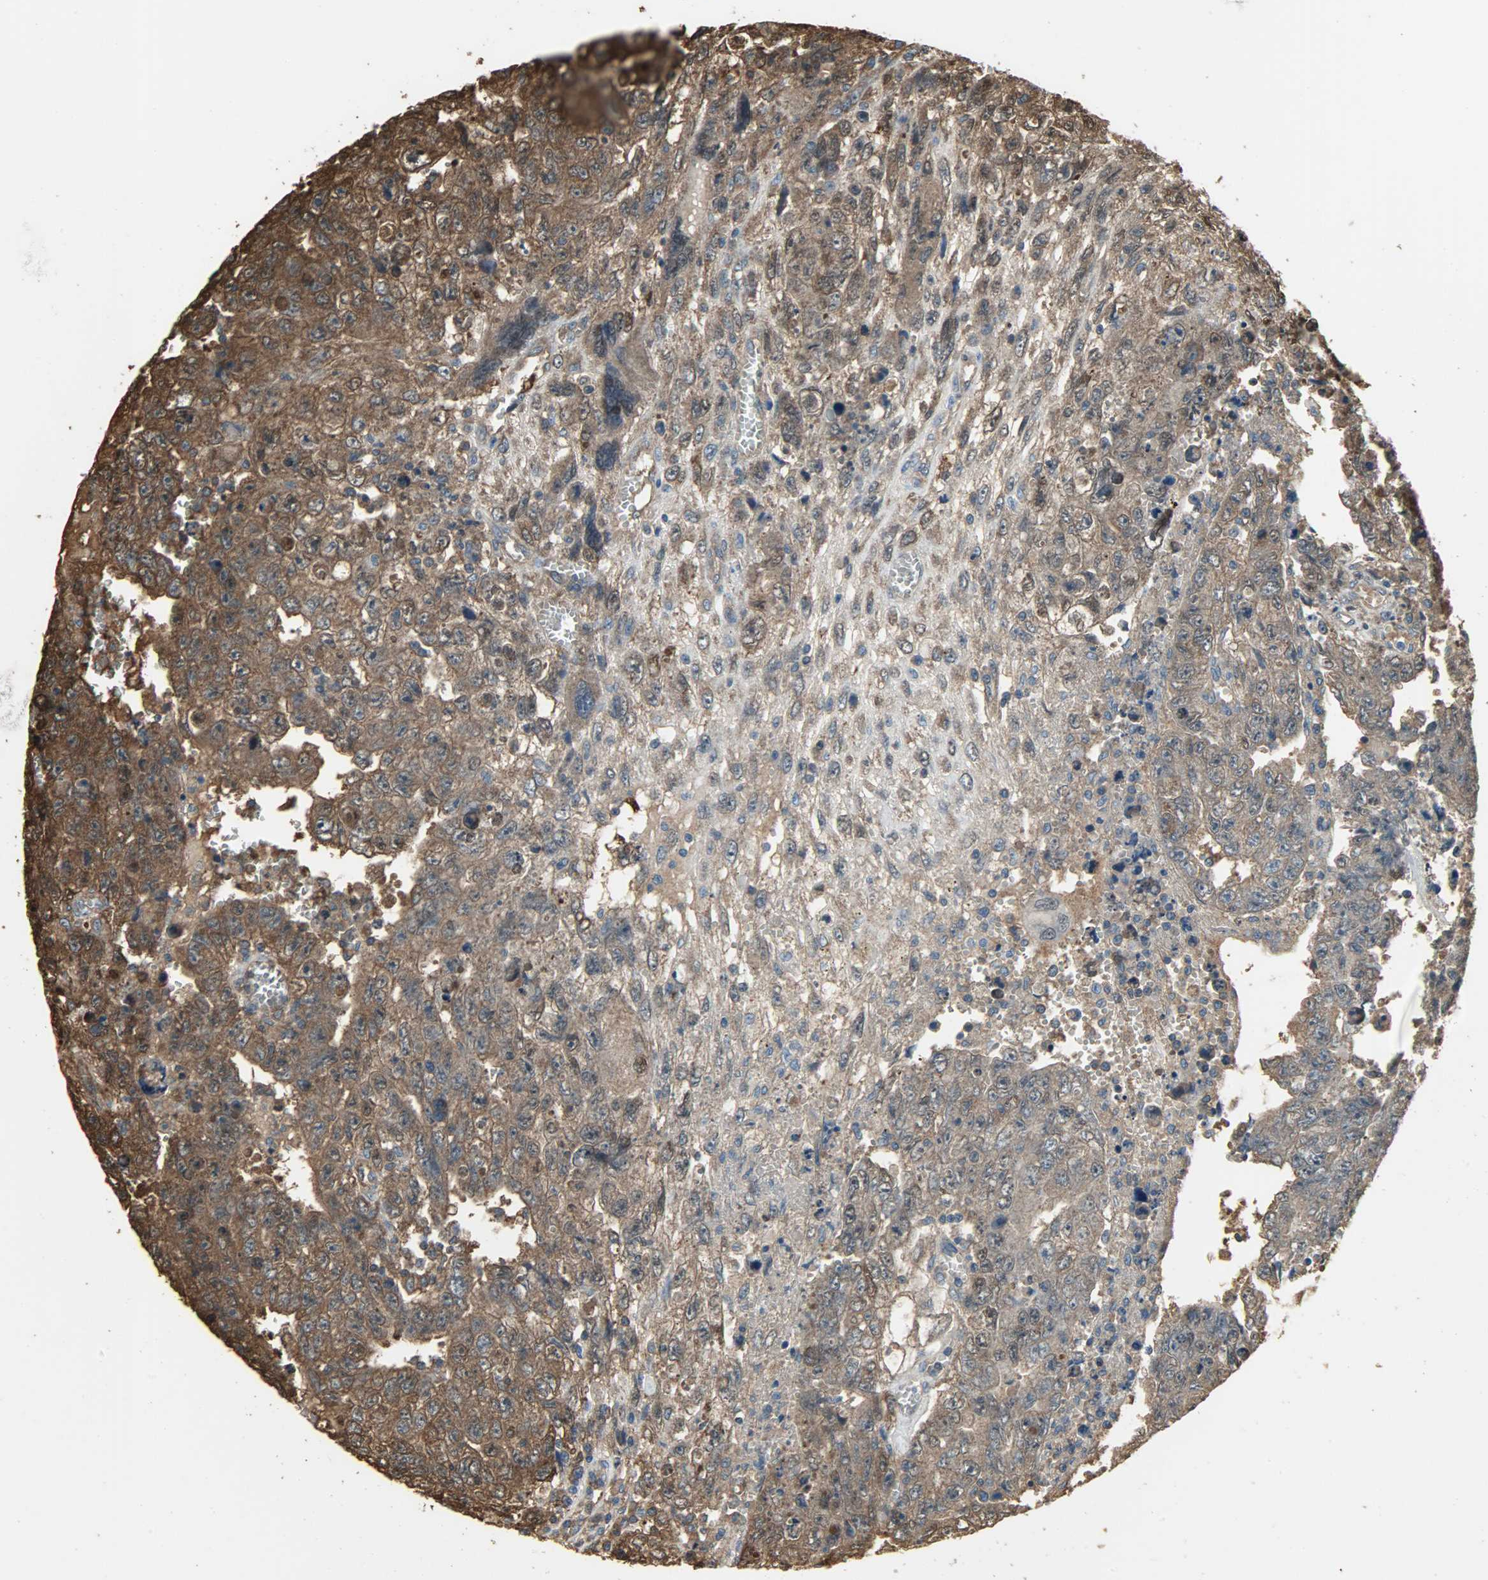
{"staining": {"intensity": "moderate", "quantity": ">75%", "location": "cytoplasmic/membranous"}, "tissue": "testis cancer", "cell_type": "Tumor cells", "image_type": "cancer", "snomed": [{"axis": "morphology", "description": "Carcinoma, Embryonal, NOS"}, {"axis": "topography", "description": "Testis"}], "caption": "Immunohistochemical staining of testis cancer (embryonal carcinoma) exhibits medium levels of moderate cytoplasmic/membranous protein expression in about >75% of tumor cells. The staining was performed using DAB (3,3'-diaminobenzidine), with brown indicating positive protein expression. Nuclei are stained blue with hematoxylin.", "gene": "LDHB", "patient": {"sex": "male", "age": 28}}